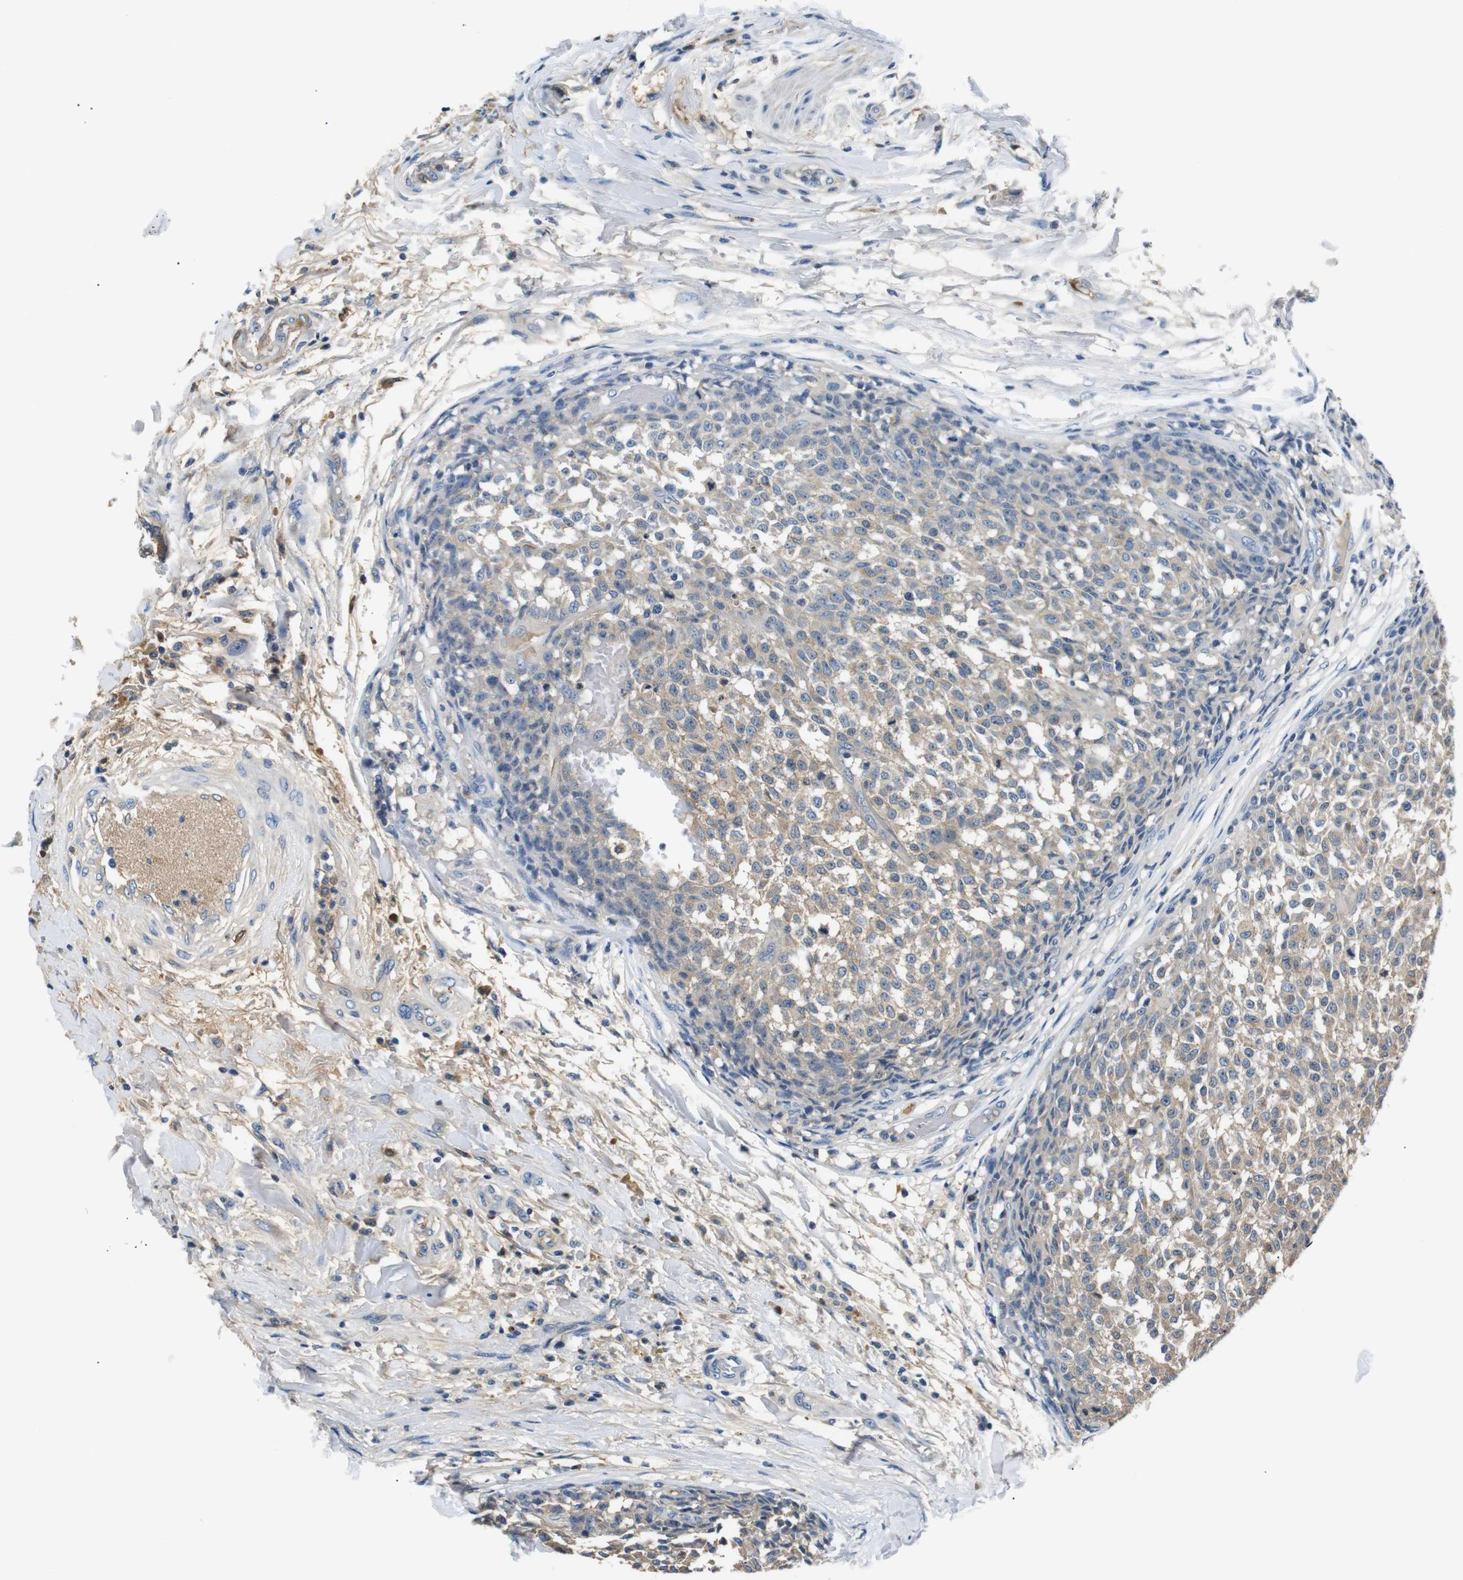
{"staining": {"intensity": "weak", "quantity": "25%-75%", "location": "cytoplasmic/membranous"}, "tissue": "testis cancer", "cell_type": "Tumor cells", "image_type": "cancer", "snomed": [{"axis": "morphology", "description": "Seminoma, NOS"}, {"axis": "topography", "description": "Testis"}], "caption": "Immunohistochemistry staining of testis seminoma, which displays low levels of weak cytoplasmic/membranous positivity in about 25%-75% of tumor cells indicating weak cytoplasmic/membranous protein expression. The staining was performed using DAB (brown) for protein detection and nuclei were counterstained in hematoxylin (blue).", "gene": "LHCGR", "patient": {"sex": "male", "age": 59}}